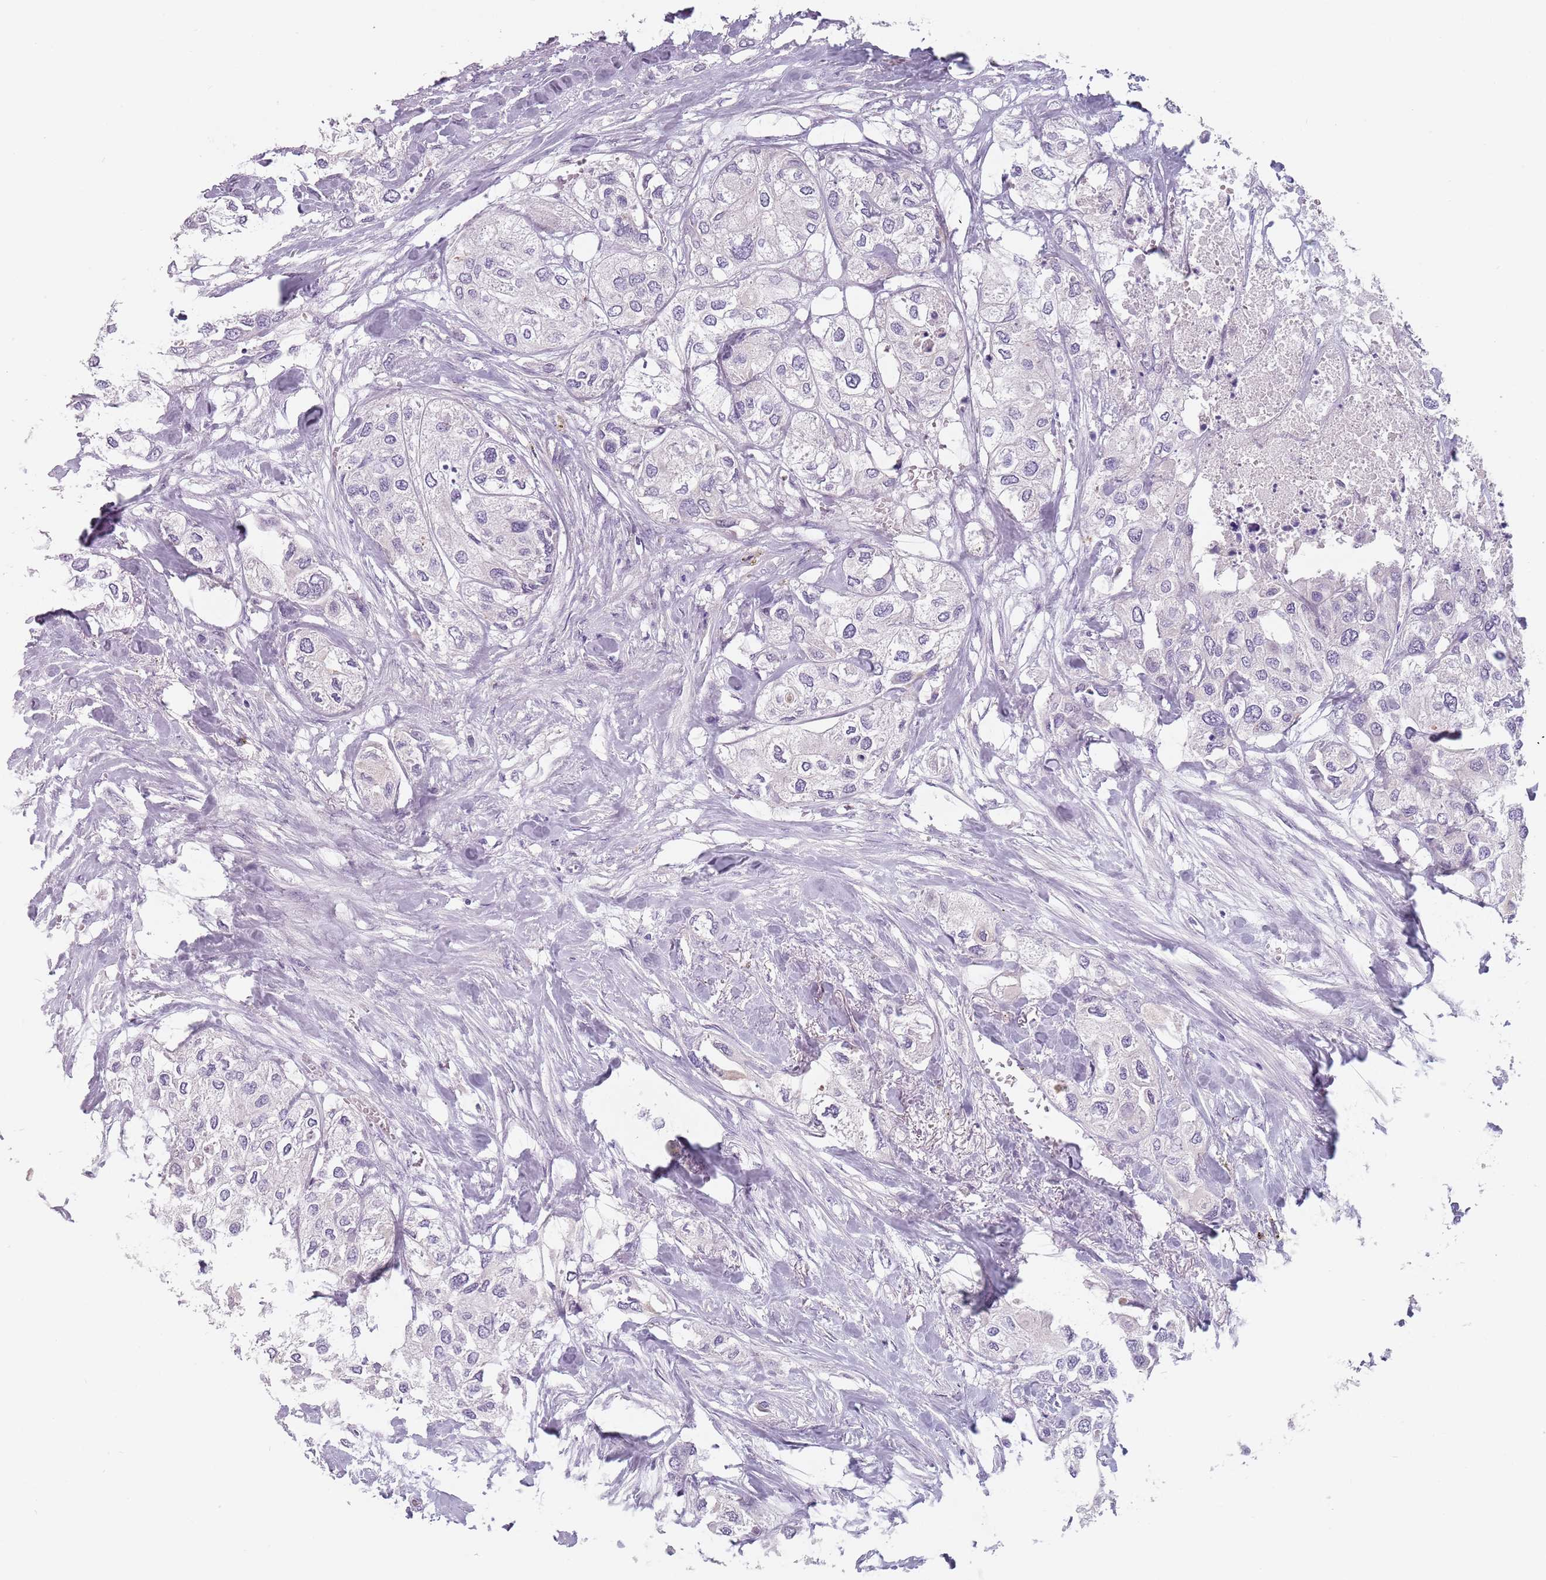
{"staining": {"intensity": "negative", "quantity": "none", "location": "none"}, "tissue": "urothelial cancer", "cell_type": "Tumor cells", "image_type": "cancer", "snomed": [{"axis": "morphology", "description": "Urothelial carcinoma, High grade"}, {"axis": "topography", "description": "Urinary bladder"}], "caption": "This is an immunohistochemistry (IHC) photomicrograph of human high-grade urothelial carcinoma. There is no positivity in tumor cells.", "gene": "CEP19", "patient": {"sex": "male", "age": 64}}